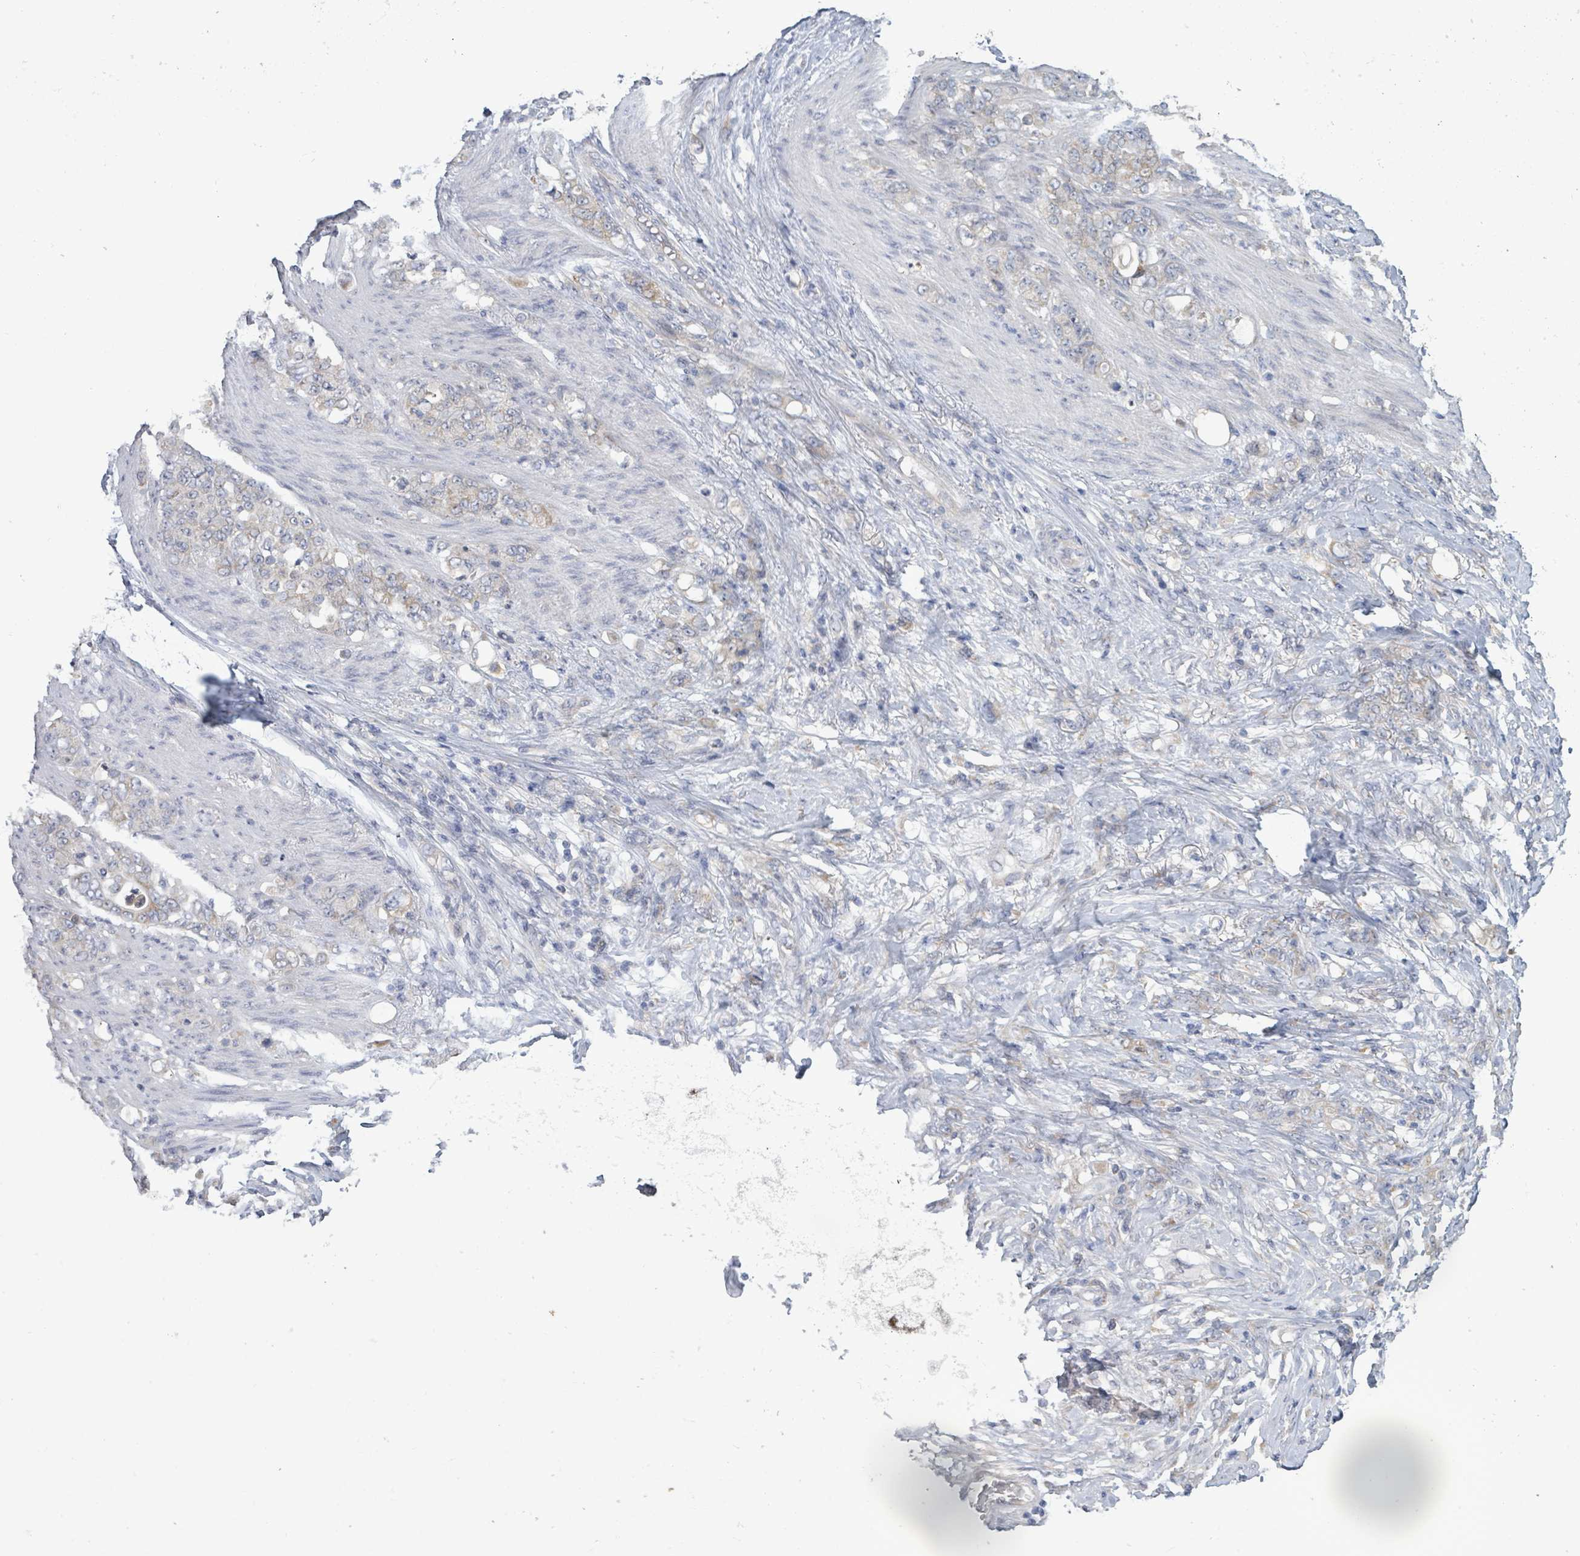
{"staining": {"intensity": "weak", "quantity": "<25%", "location": "cytoplasmic/membranous"}, "tissue": "stomach cancer", "cell_type": "Tumor cells", "image_type": "cancer", "snomed": [{"axis": "morphology", "description": "Adenocarcinoma, NOS"}, {"axis": "topography", "description": "Stomach"}], "caption": "Immunohistochemistry (IHC) of human stomach cancer shows no positivity in tumor cells.", "gene": "ATP13A1", "patient": {"sex": "female", "age": 79}}